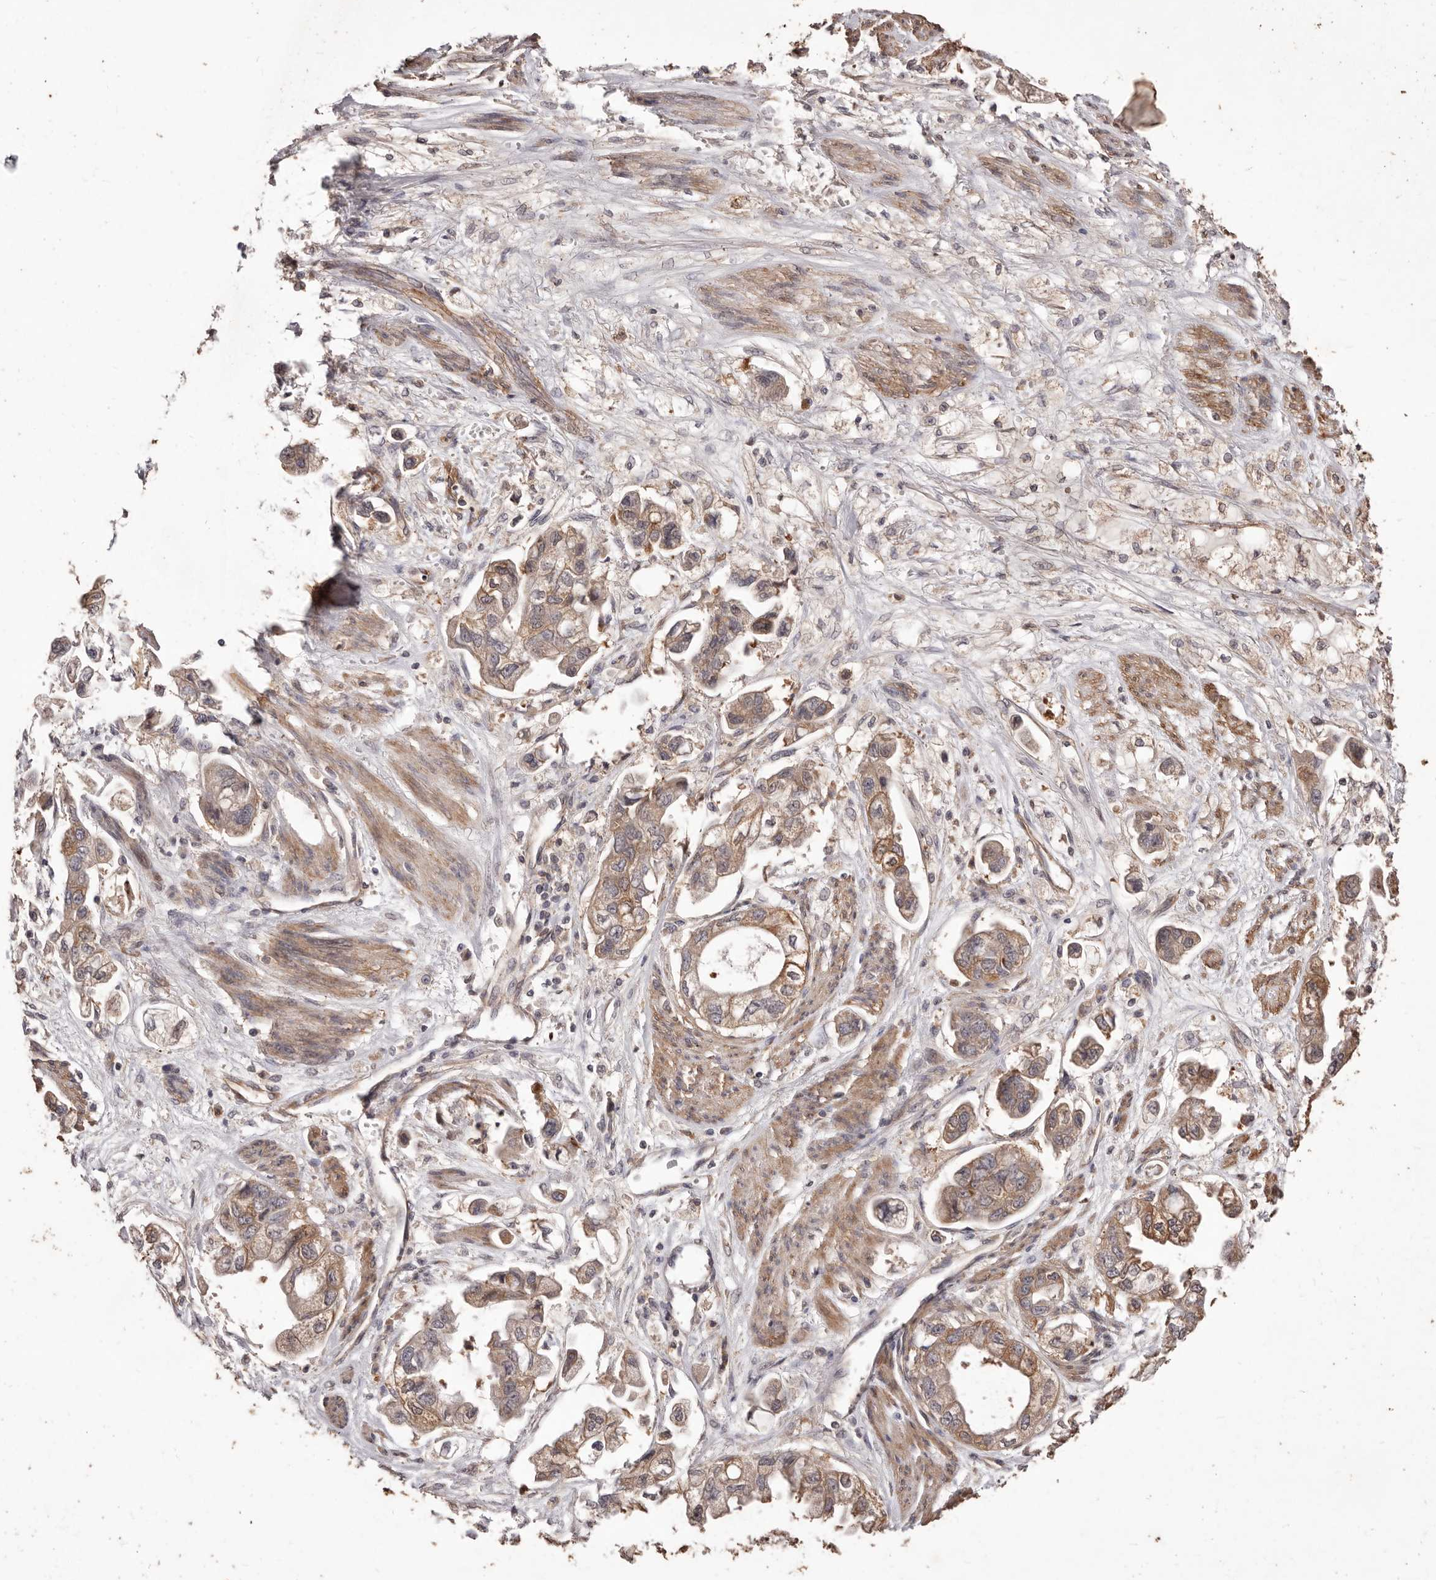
{"staining": {"intensity": "moderate", "quantity": ">75%", "location": "cytoplasmic/membranous"}, "tissue": "stomach cancer", "cell_type": "Tumor cells", "image_type": "cancer", "snomed": [{"axis": "morphology", "description": "Adenocarcinoma, NOS"}, {"axis": "topography", "description": "Stomach"}], "caption": "IHC histopathology image of neoplastic tissue: human stomach cancer (adenocarcinoma) stained using IHC demonstrates medium levels of moderate protein expression localized specifically in the cytoplasmic/membranous of tumor cells, appearing as a cytoplasmic/membranous brown color.", "gene": "CCL14", "patient": {"sex": "male", "age": 62}}